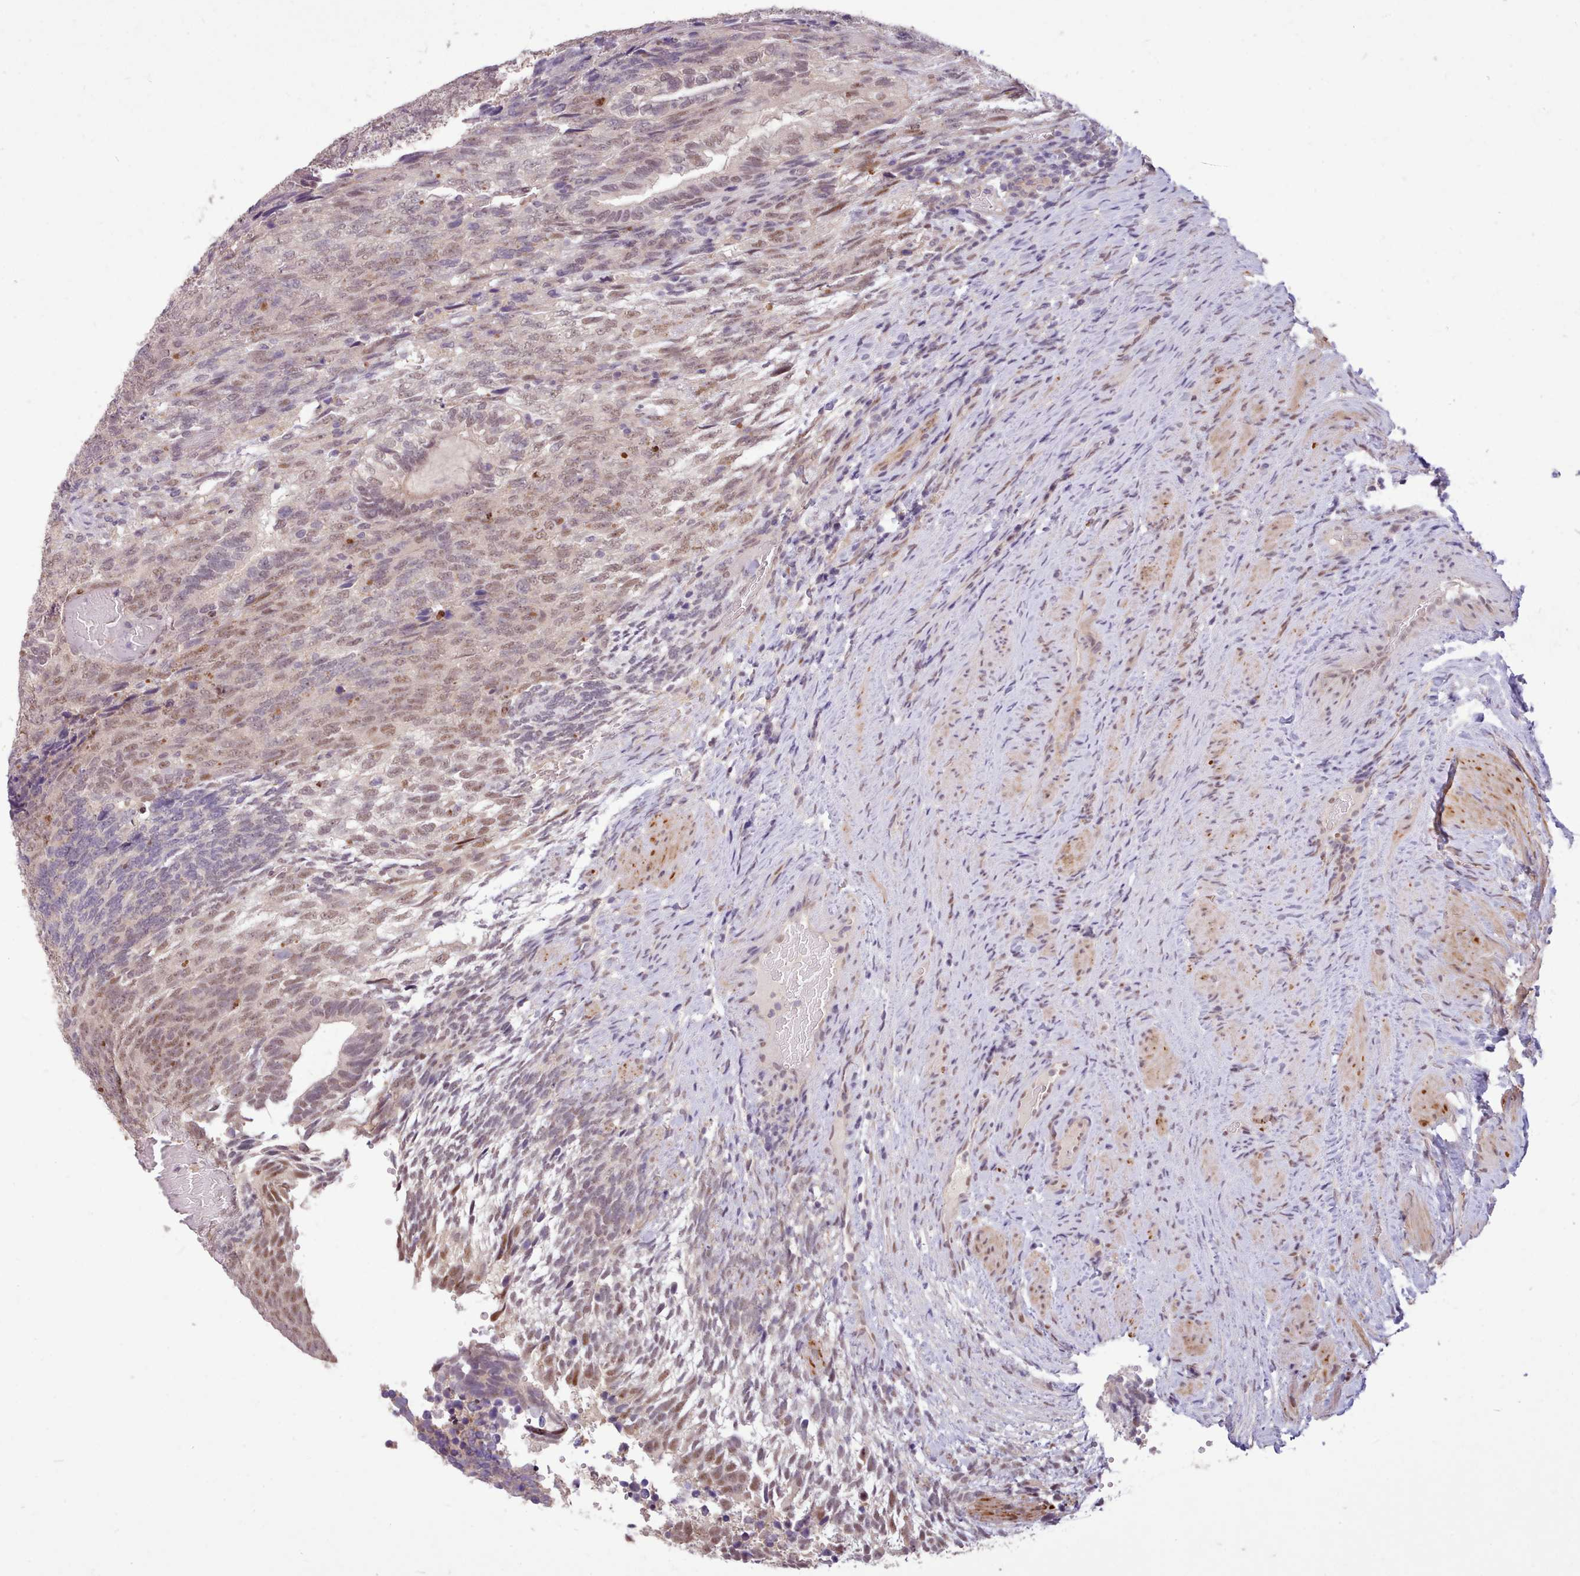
{"staining": {"intensity": "moderate", "quantity": "<25%", "location": "nuclear"}, "tissue": "testis cancer", "cell_type": "Tumor cells", "image_type": "cancer", "snomed": [{"axis": "morphology", "description": "Carcinoma, Embryonal, NOS"}, {"axis": "topography", "description": "Testis"}], "caption": "The photomicrograph displays staining of embryonal carcinoma (testis), revealing moderate nuclear protein positivity (brown color) within tumor cells.", "gene": "ZNF607", "patient": {"sex": "male", "age": 23}}